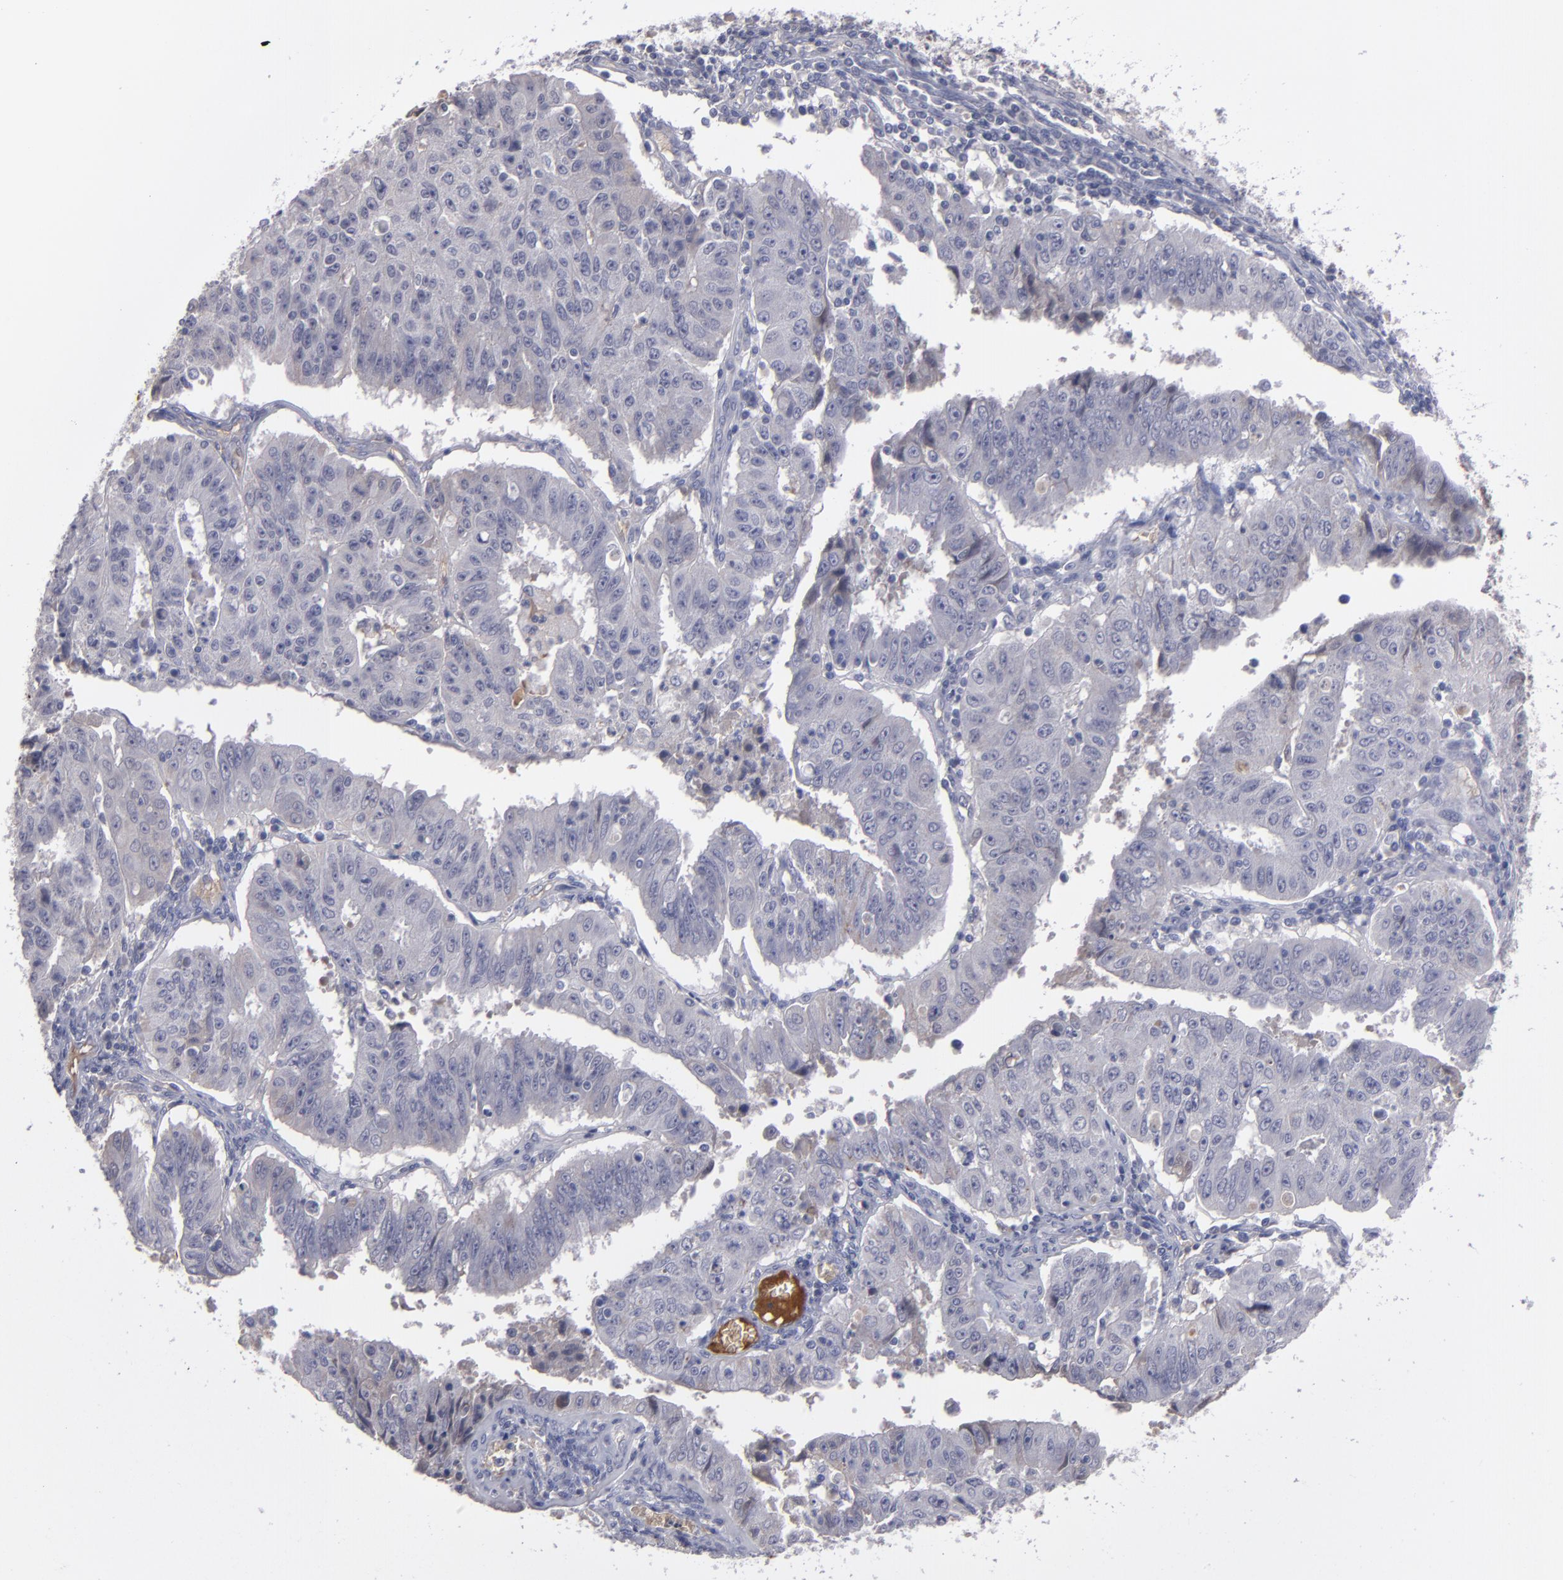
{"staining": {"intensity": "negative", "quantity": "none", "location": "none"}, "tissue": "endometrial cancer", "cell_type": "Tumor cells", "image_type": "cancer", "snomed": [{"axis": "morphology", "description": "Adenocarcinoma, NOS"}, {"axis": "topography", "description": "Endometrium"}], "caption": "This is an immunohistochemistry histopathology image of human endometrial cancer (adenocarcinoma). There is no staining in tumor cells.", "gene": "ITIH4", "patient": {"sex": "female", "age": 42}}